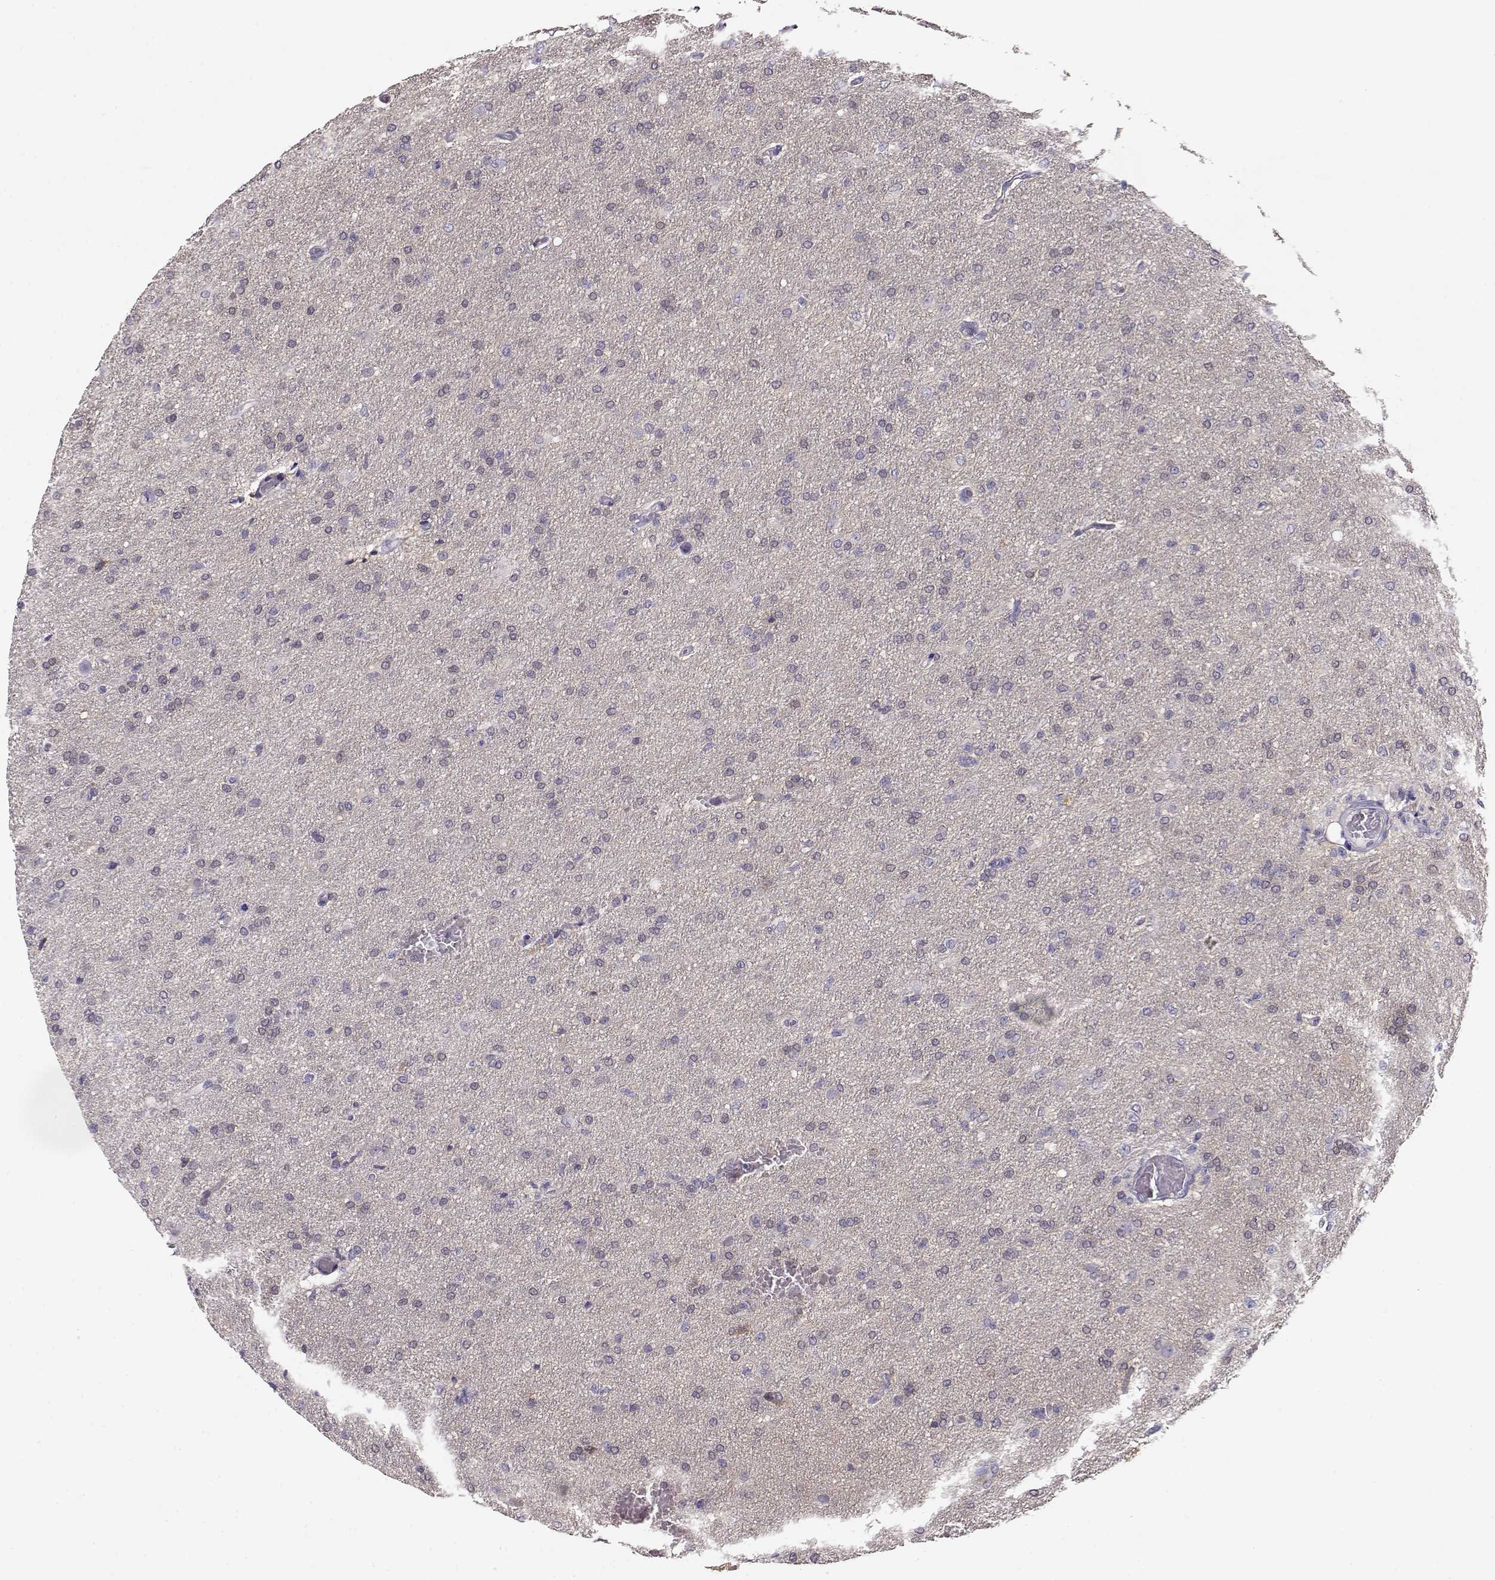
{"staining": {"intensity": "negative", "quantity": "none", "location": "none"}, "tissue": "glioma", "cell_type": "Tumor cells", "image_type": "cancer", "snomed": [{"axis": "morphology", "description": "Glioma, malignant, High grade"}, {"axis": "topography", "description": "Brain"}], "caption": "This is a photomicrograph of immunohistochemistry staining of glioma, which shows no staining in tumor cells.", "gene": "NDRG4", "patient": {"sex": "male", "age": 68}}